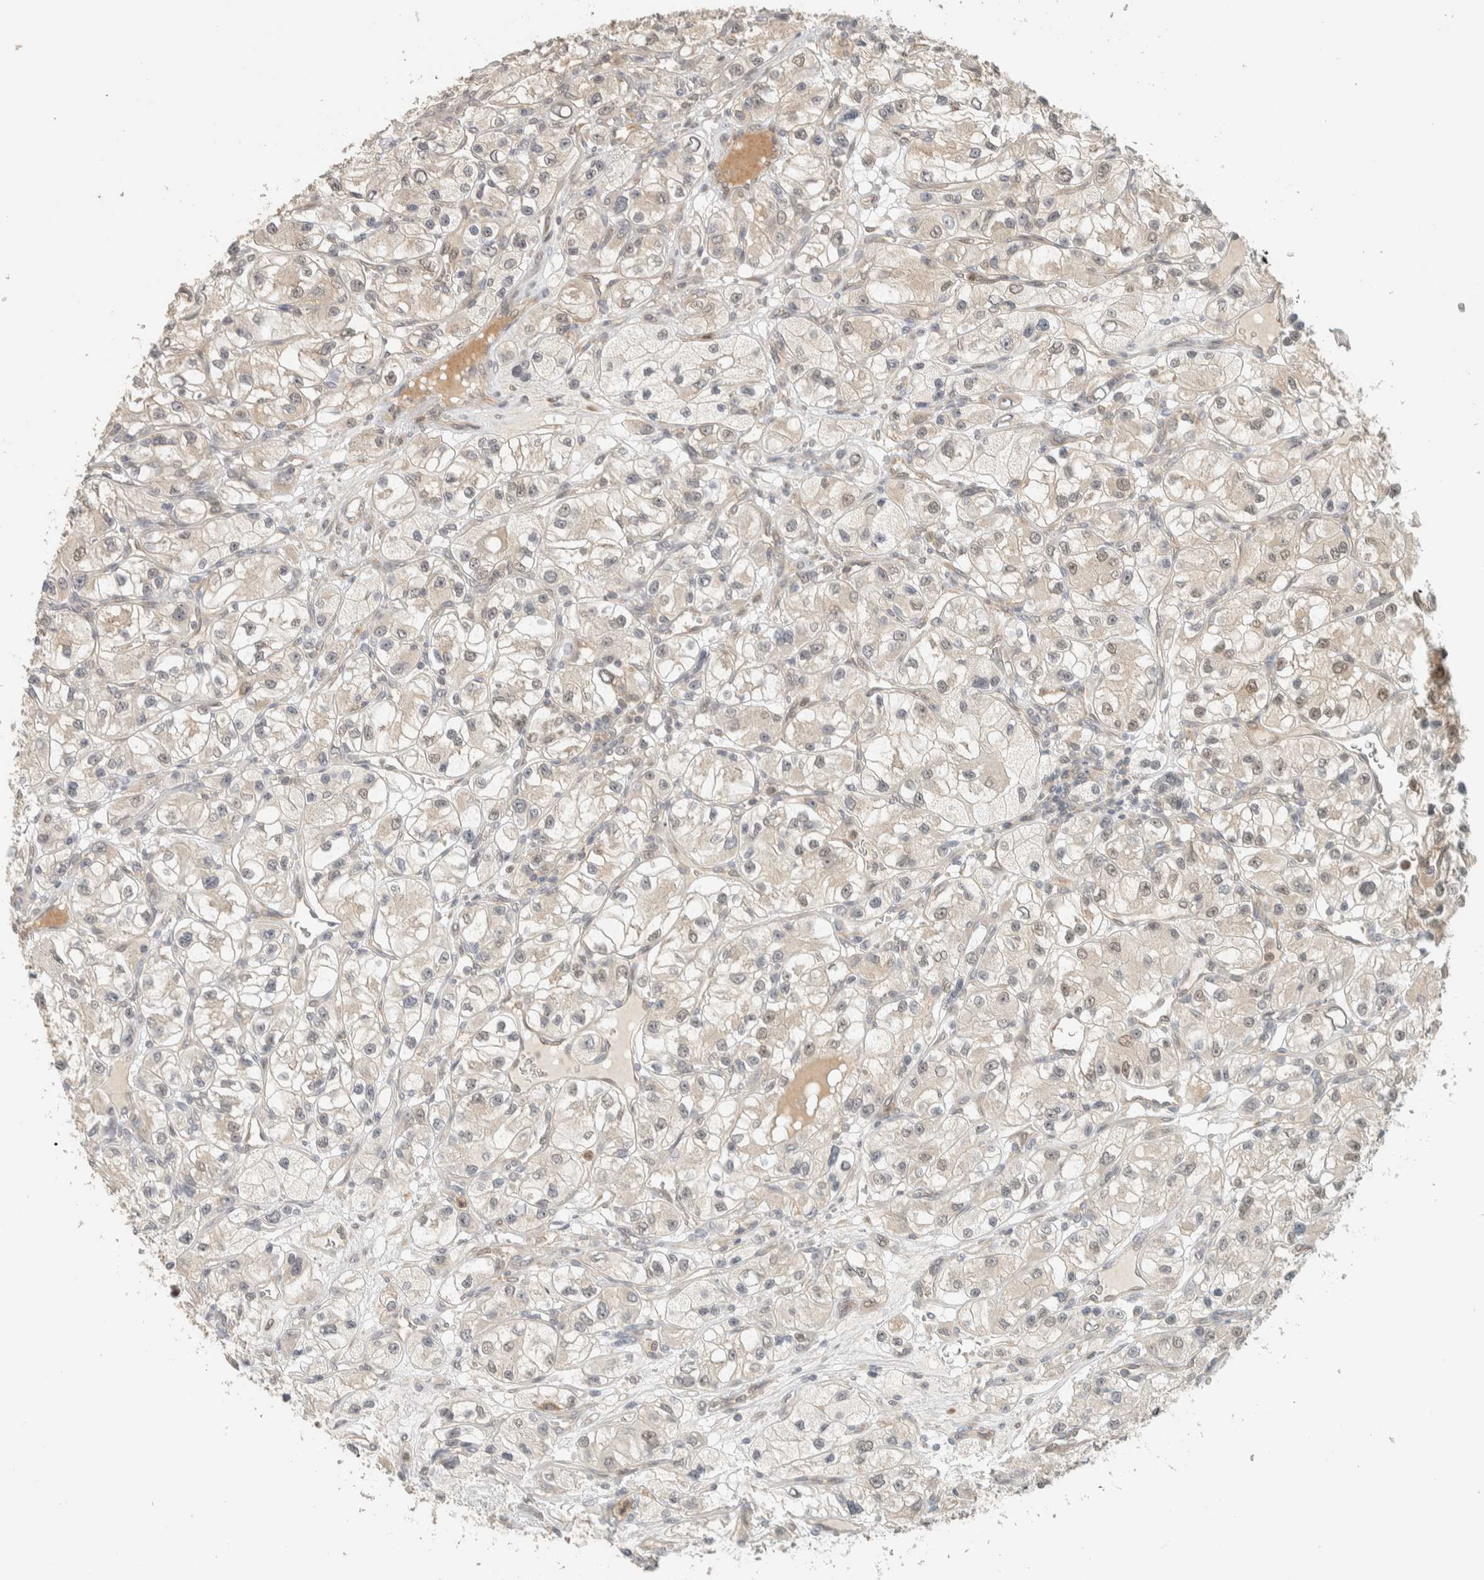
{"staining": {"intensity": "weak", "quantity": "25%-75%", "location": "nuclear"}, "tissue": "renal cancer", "cell_type": "Tumor cells", "image_type": "cancer", "snomed": [{"axis": "morphology", "description": "Adenocarcinoma, NOS"}, {"axis": "topography", "description": "Kidney"}], "caption": "A photomicrograph of renal adenocarcinoma stained for a protein exhibits weak nuclear brown staining in tumor cells. Immunohistochemistry (ihc) stains the protein in brown and the nuclei are stained blue.", "gene": "ADSS2", "patient": {"sex": "female", "age": 57}}